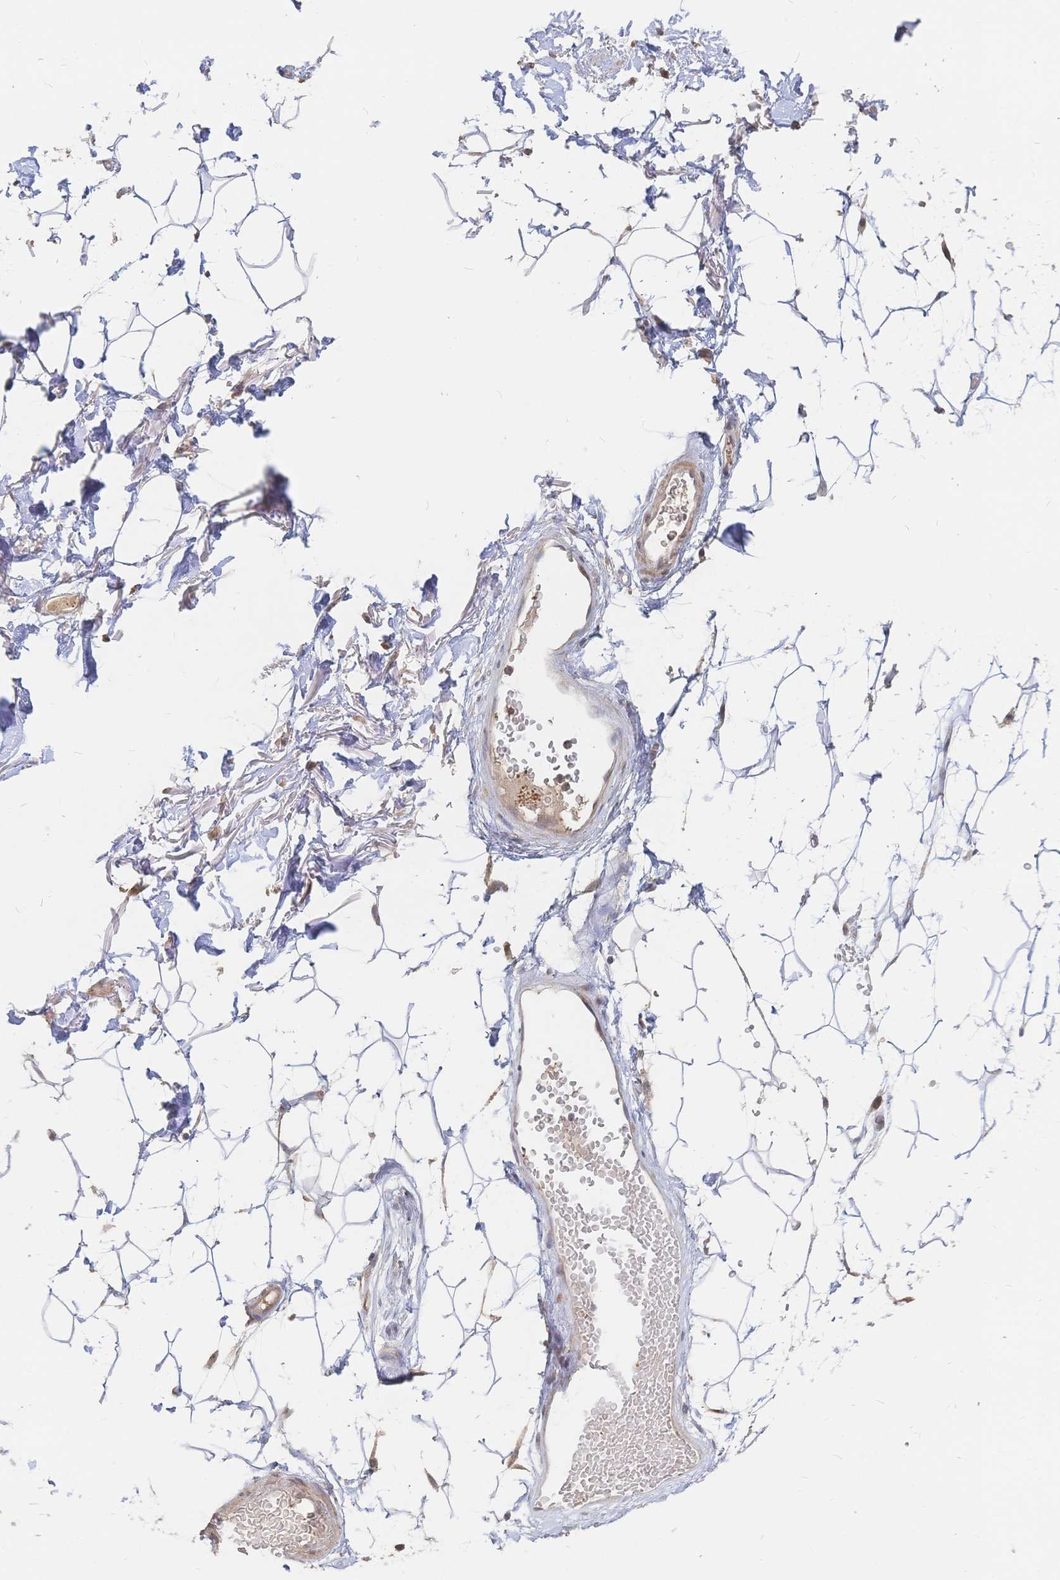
{"staining": {"intensity": "moderate", "quantity": "25%-75%", "location": "cytoplasmic/membranous"}, "tissue": "adipose tissue", "cell_type": "Adipocytes", "image_type": "normal", "snomed": [{"axis": "morphology", "description": "Normal tissue, NOS"}, {"axis": "topography", "description": "Anal"}, {"axis": "topography", "description": "Peripheral nerve tissue"}], "caption": "The image exhibits immunohistochemical staining of unremarkable adipose tissue. There is moderate cytoplasmic/membranous staining is present in approximately 25%-75% of adipocytes. (brown staining indicates protein expression, while blue staining denotes nuclei).", "gene": "LRP5", "patient": {"sex": "male", "age": 78}}